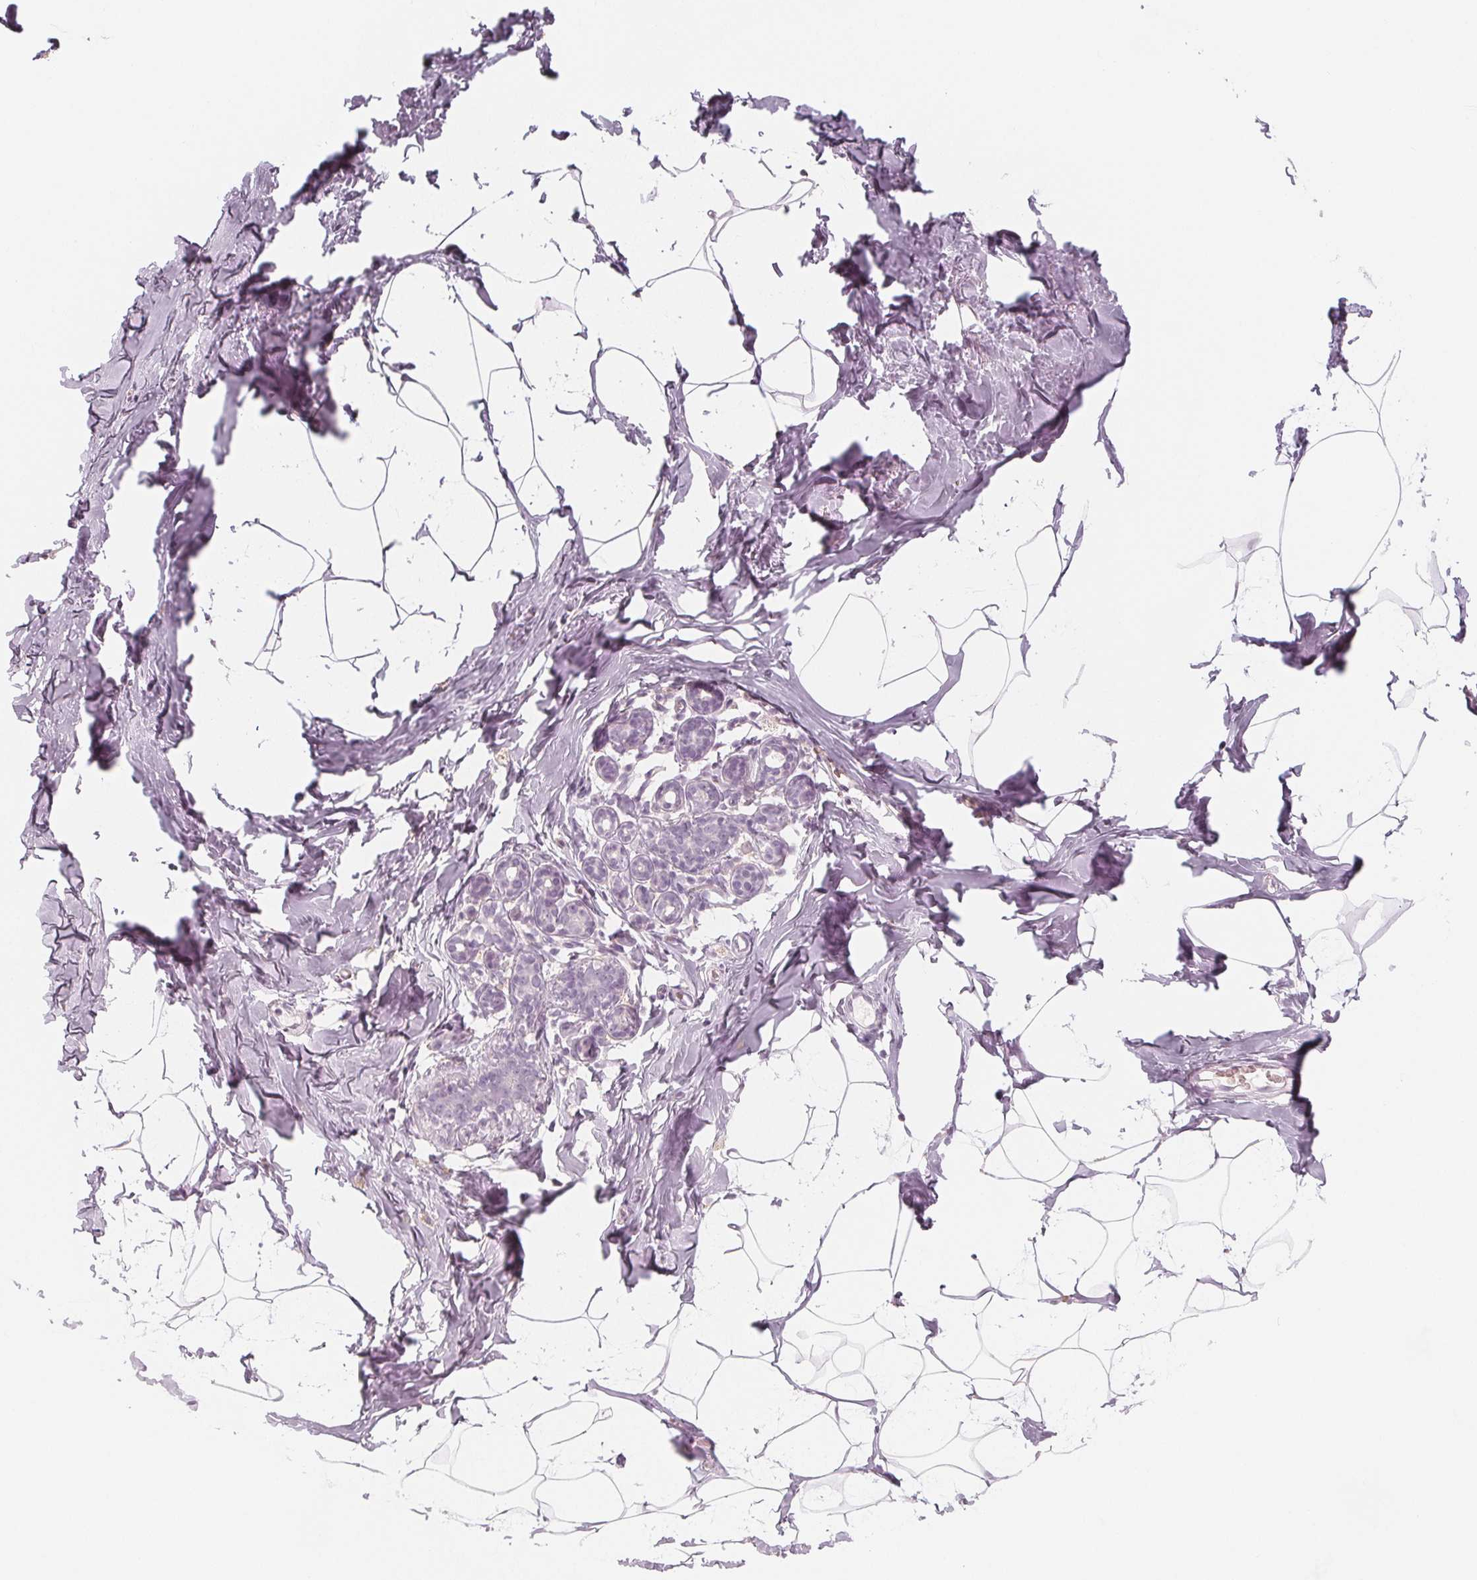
{"staining": {"intensity": "negative", "quantity": "none", "location": "none"}, "tissue": "breast", "cell_type": "Adipocytes", "image_type": "normal", "snomed": [{"axis": "morphology", "description": "Normal tissue, NOS"}, {"axis": "topography", "description": "Breast"}], "caption": "Immunohistochemistry micrograph of unremarkable breast: human breast stained with DAB displays no significant protein expression in adipocytes.", "gene": "MAP1A", "patient": {"sex": "female", "age": 32}}